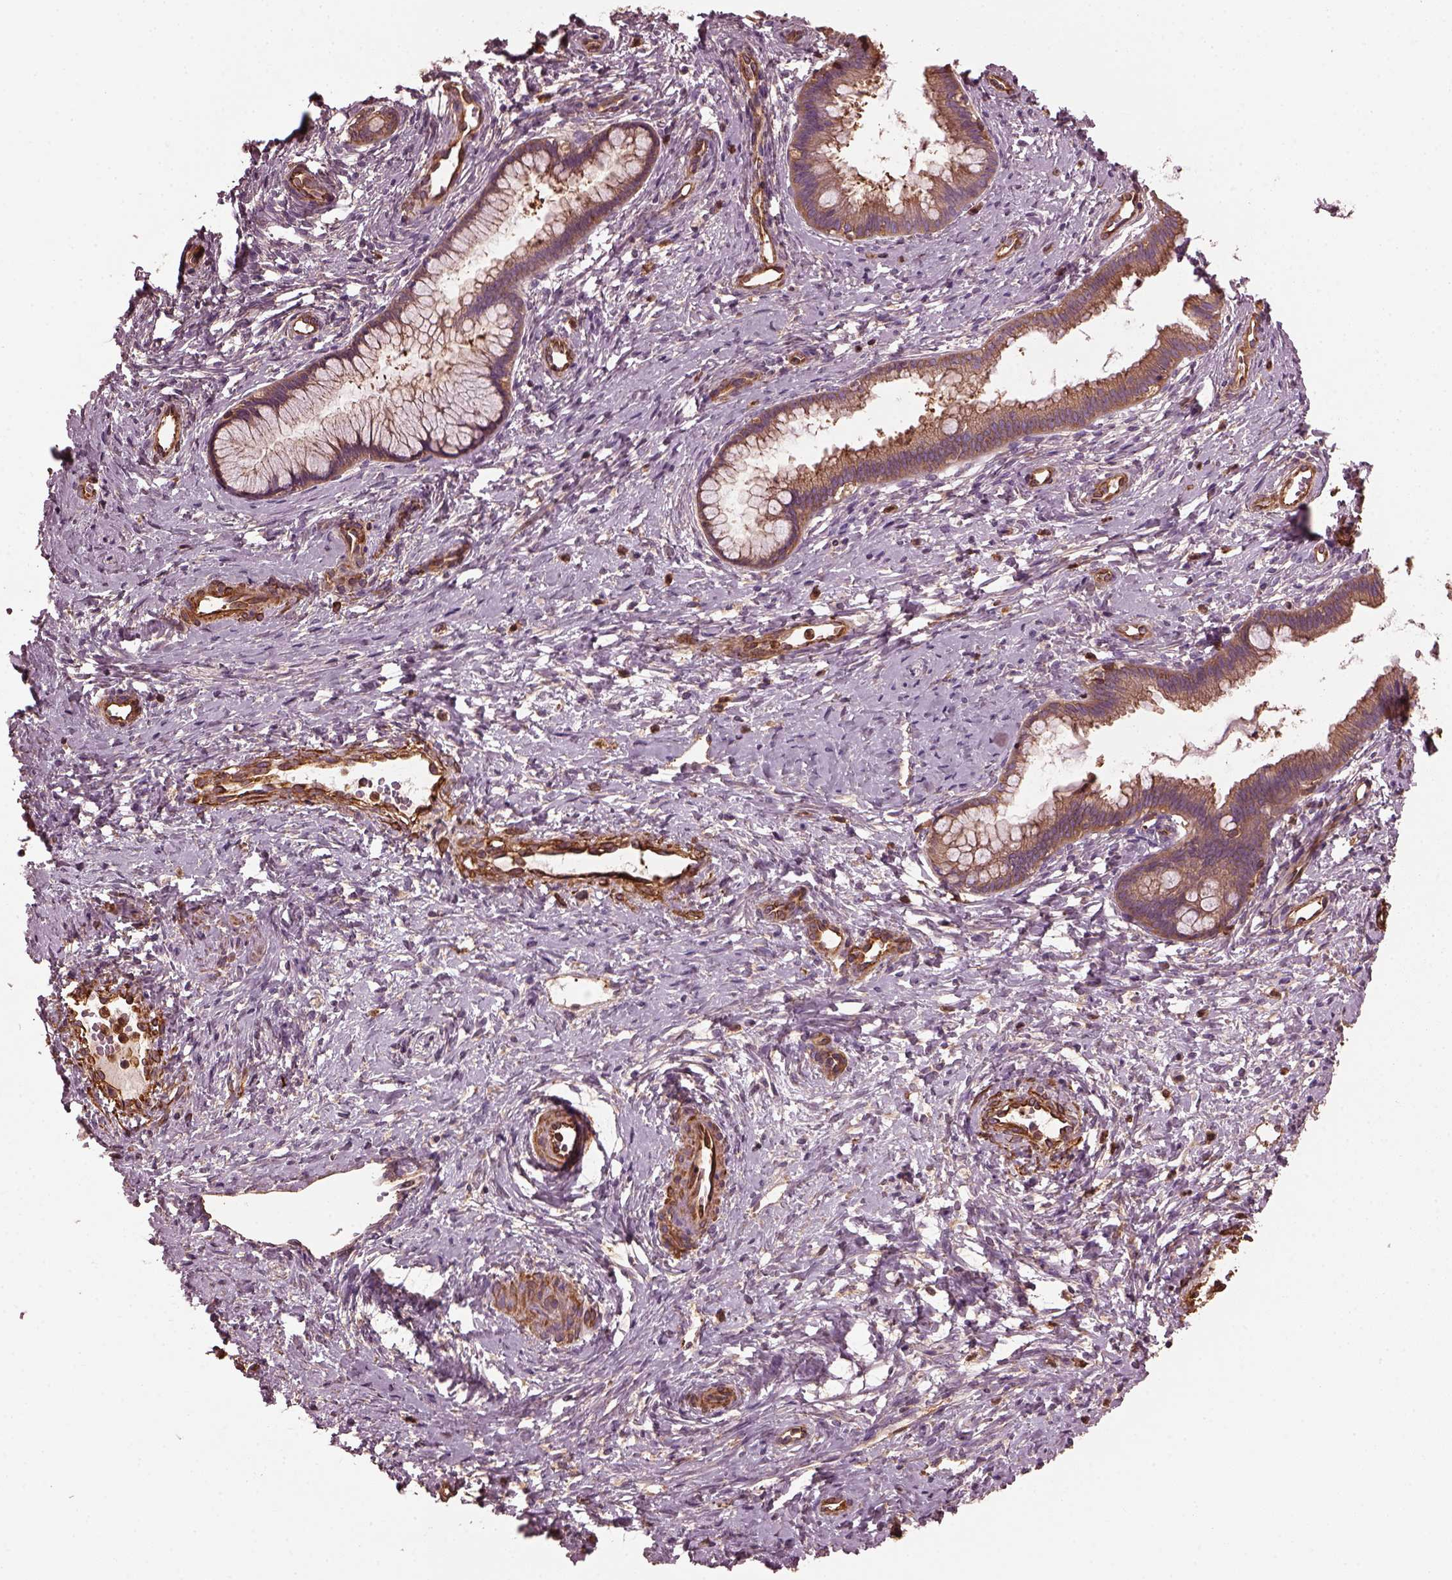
{"staining": {"intensity": "moderate", "quantity": "25%-75%", "location": "cytoplasmic/membranous"}, "tissue": "cervical cancer", "cell_type": "Tumor cells", "image_type": "cancer", "snomed": [{"axis": "morphology", "description": "Squamous cell carcinoma, NOS"}, {"axis": "topography", "description": "Cervix"}], "caption": "This image reveals immunohistochemistry staining of human cervical cancer (squamous cell carcinoma), with medium moderate cytoplasmic/membranous expression in about 25%-75% of tumor cells.", "gene": "MYL6", "patient": {"sex": "female", "age": 32}}